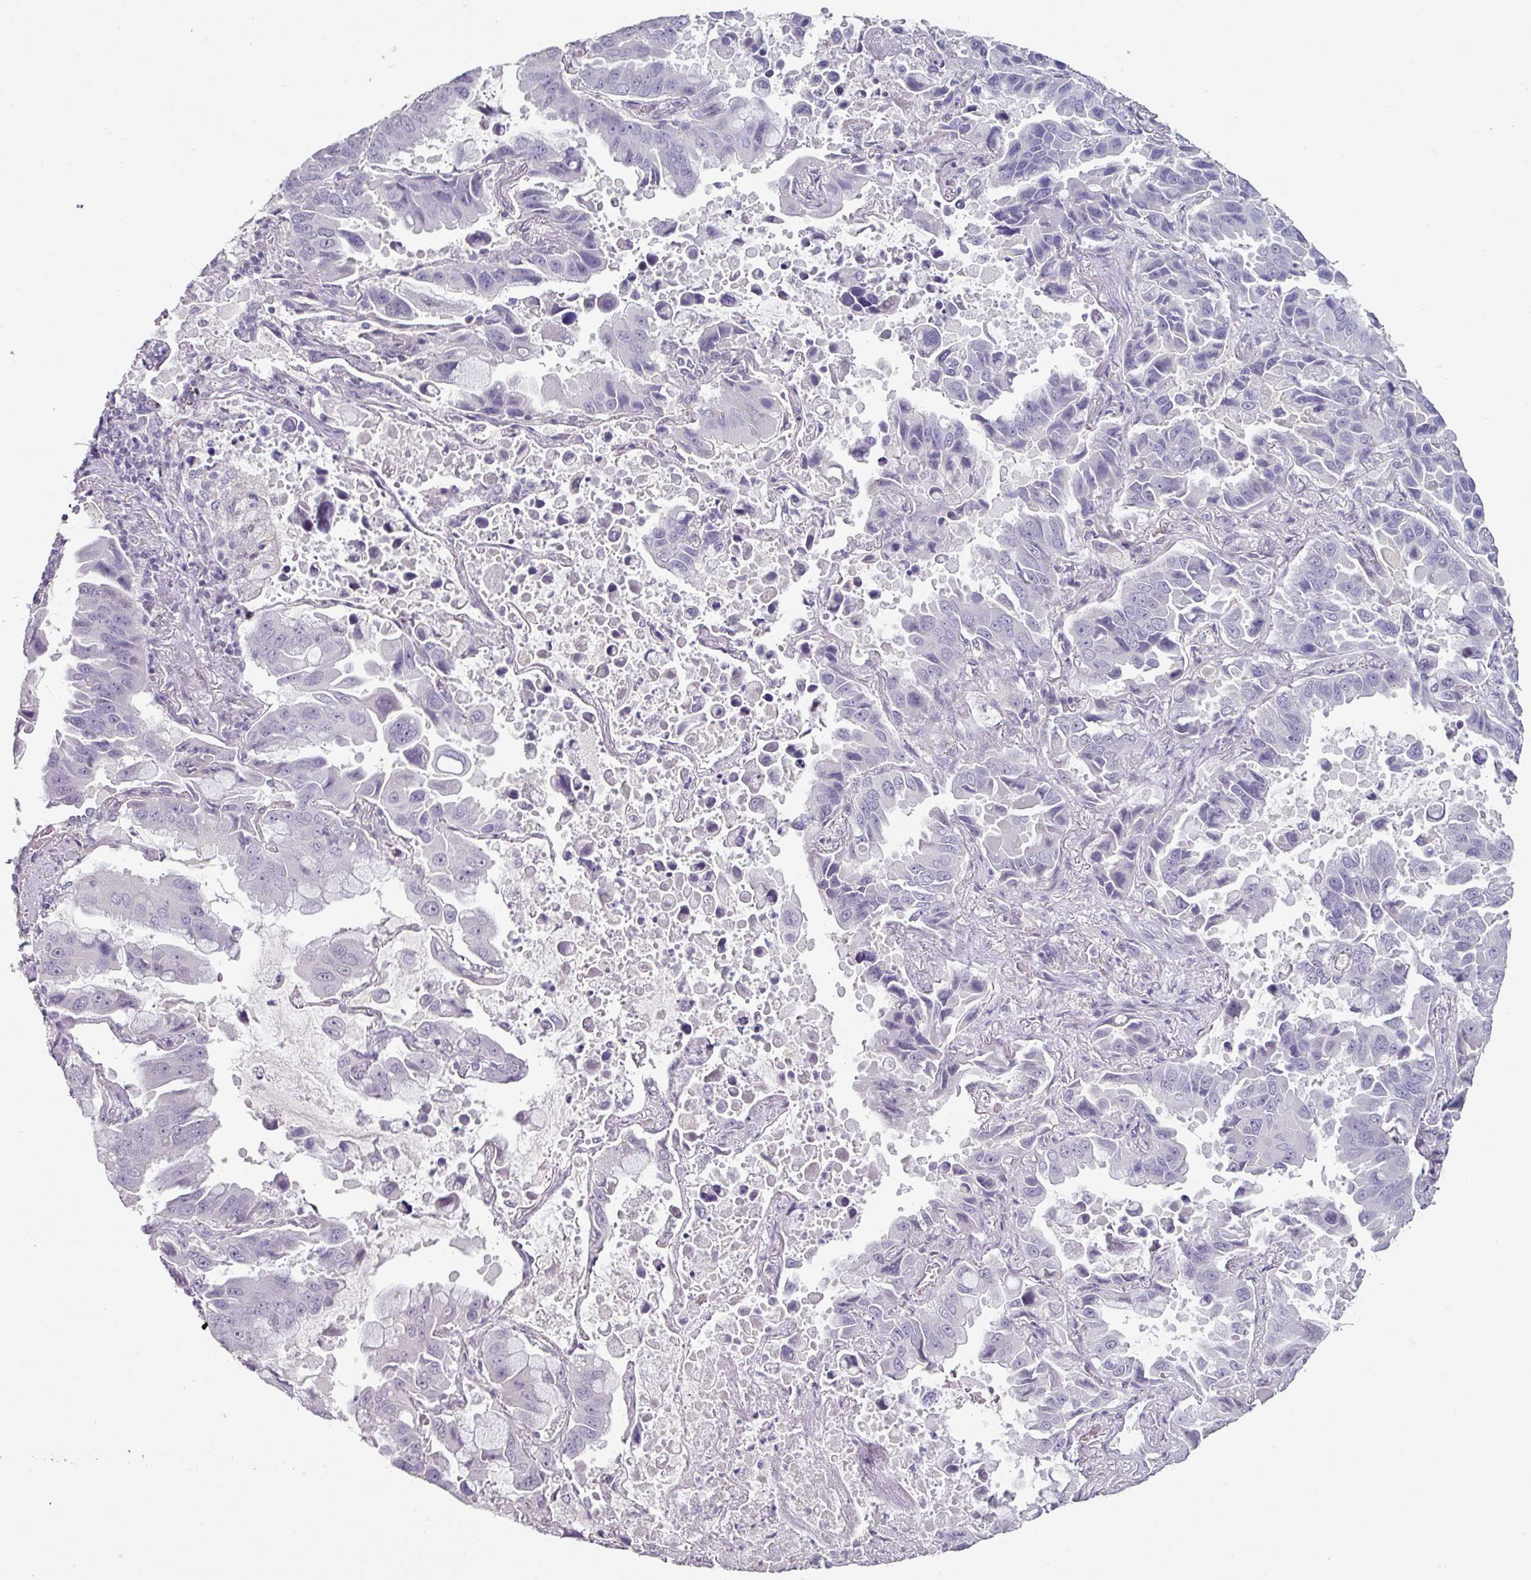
{"staining": {"intensity": "negative", "quantity": "none", "location": "none"}, "tissue": "lung cancer", "cell_type": "Tumor cells", "image_type": "cancer", "snomed": [{"axis": "morphology", "description": "Adenocarcinoma, NOS"}, {"axis": "topography", "description": "Lung"}], "caption": "Tumor cells show no significant staining in lung cancer (adenocarcinoma). The staining is performed using DAB (3,3'-diaminobenzidine) brown chromogen with nuclei counter-stained in using hematoxylin.", "gene": "ELK1", "patient": {"sex": "male", "age": 64}}